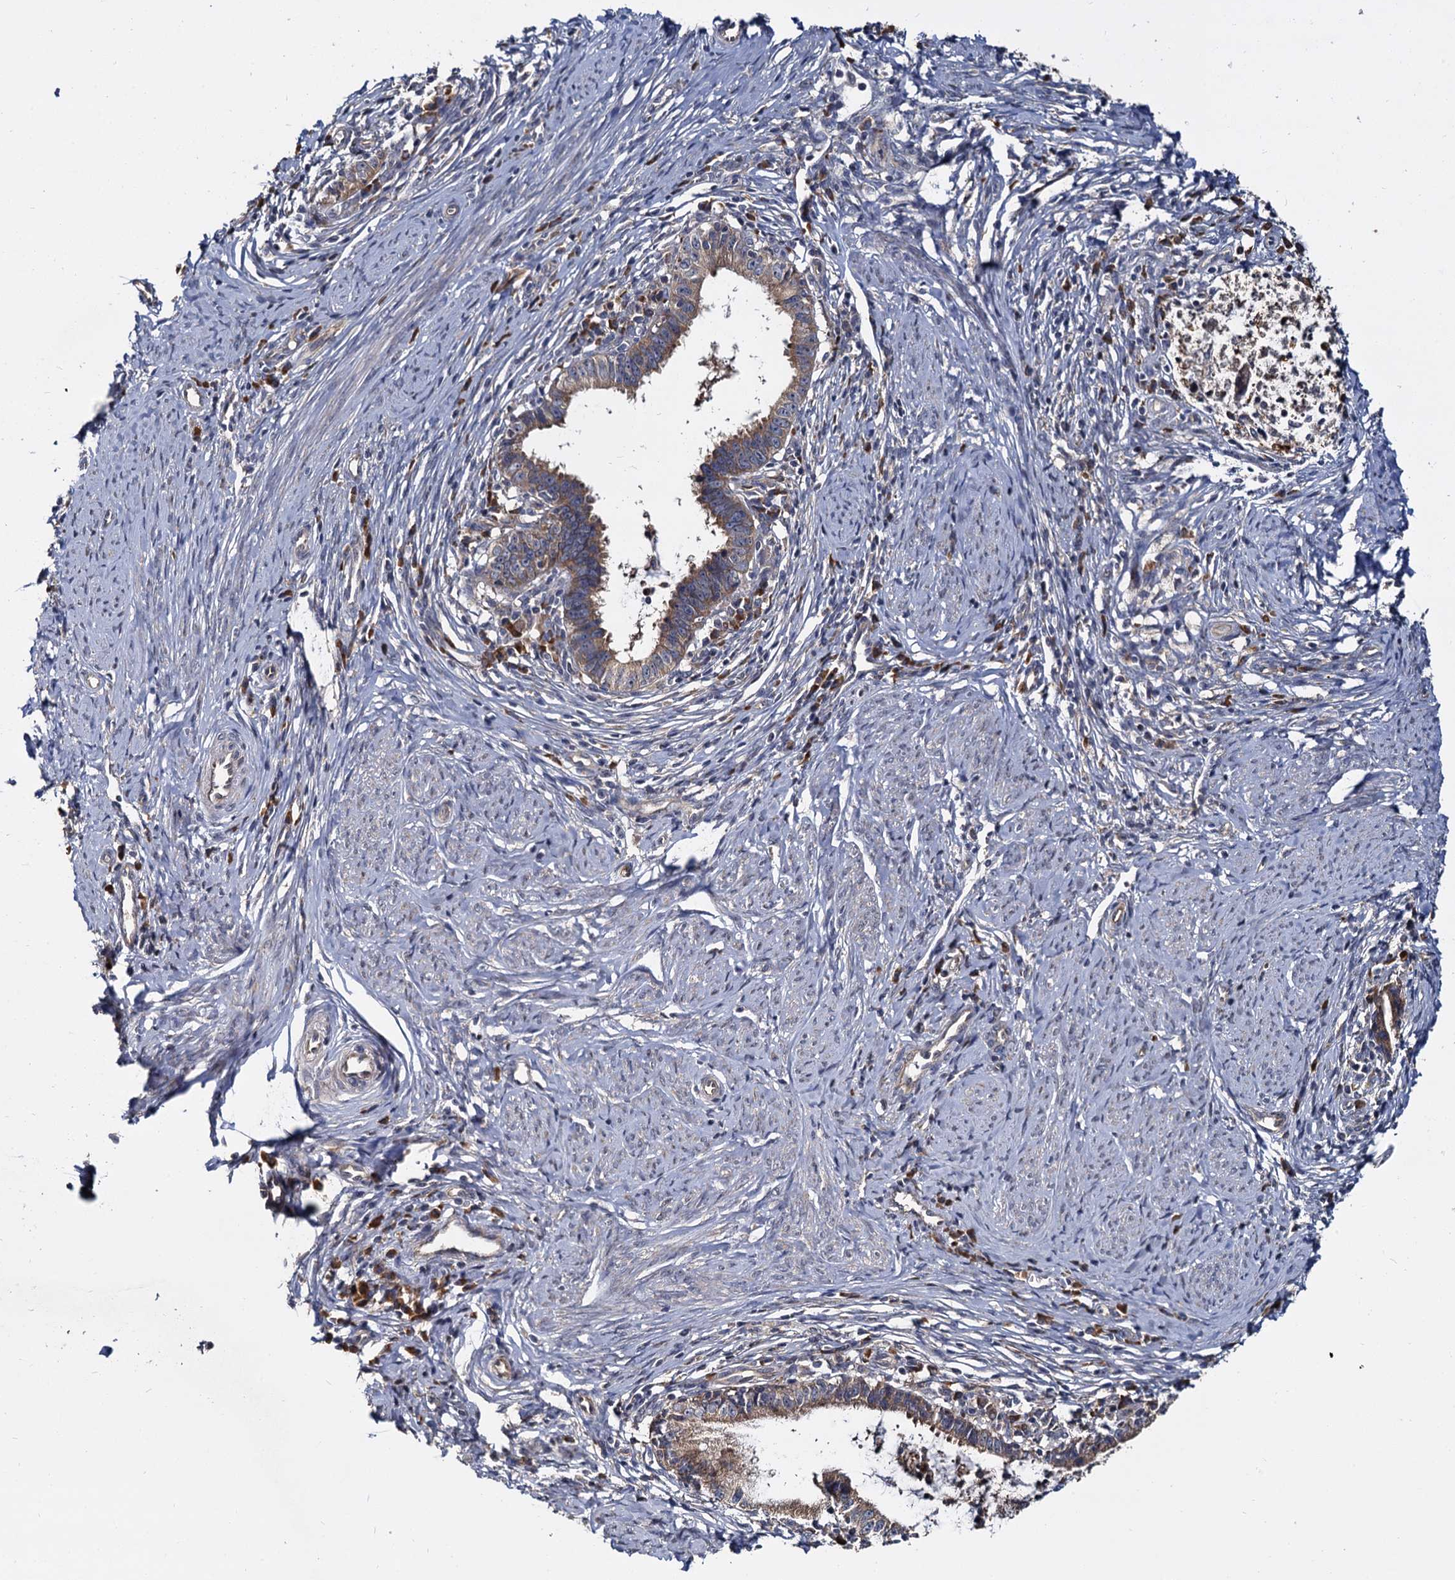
{"staining": {"intensity": "strong", "quantity": ">75%", "location": "cytoplasmic/membranous"}, "tissue": "cervical cancer", "cell_type": "Tumor cells", "image_type": "cancer", "snomed": [{"axis": "morphology", "description": "Adenocarcinoma, NOS"}, {"axis": "topography", "description": "Cervix"}], "caption": "IHC (DAB) staining of cervical adenocarcinoma shows strong cytoplasmic/membranous protein staining in about >75% of tumor cells. The staining was performed using DAB (3,3'-diaminobenzidine), with brown indicating positive protein expression. Nuclei are stained blue with hematoxylin.", "gene": "WWC3", "patient": {"sex": "female", "age": 36}}